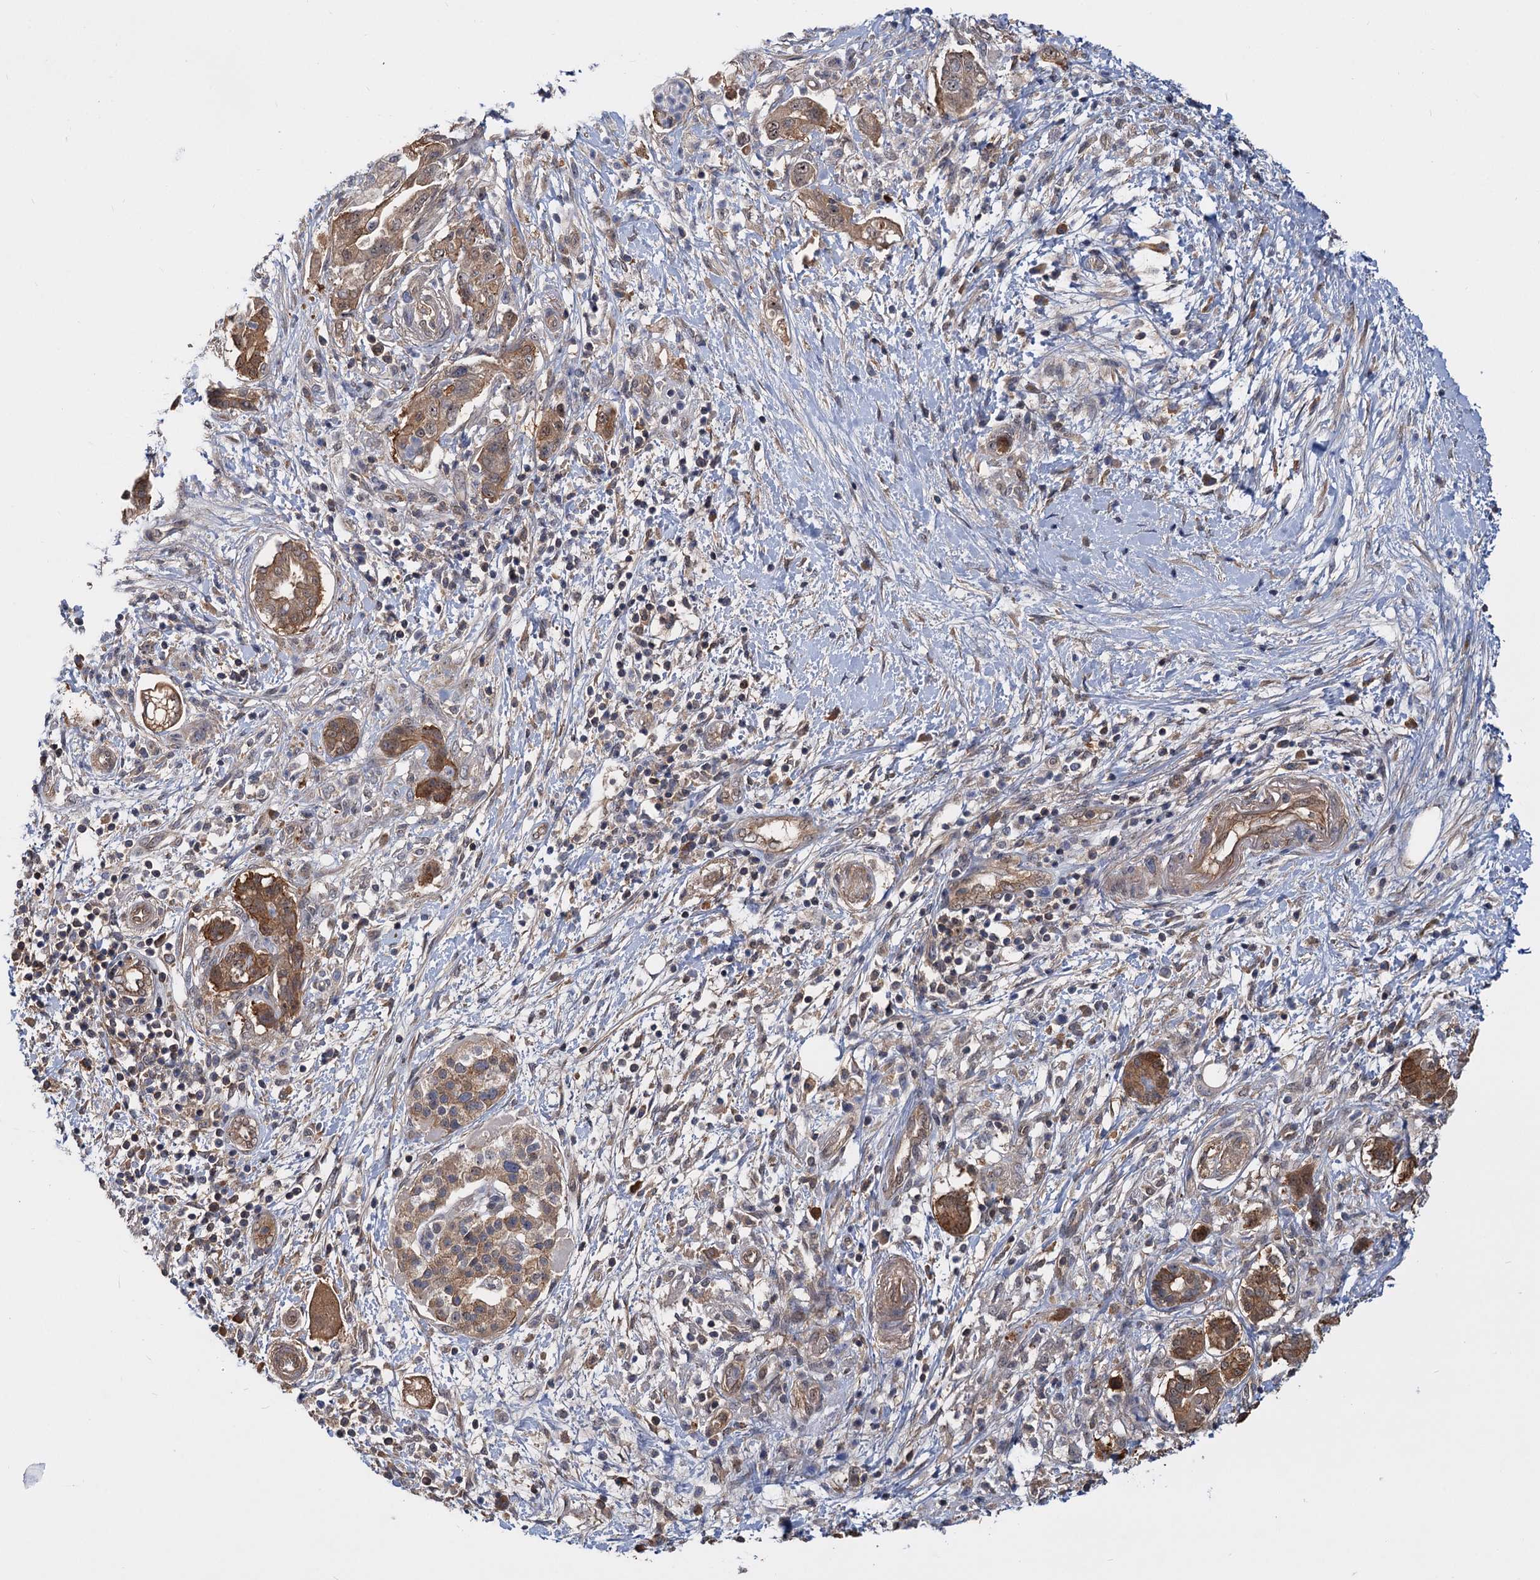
{"staining": {"intensity": "moderate", "quantity": ">75%", "location": "cytoplasmic/membranous"}, "tissue": "pancreatic cancer", "cell_type": "Tumor cells", "image_type": "cancer", "snomed": [{"axis": "morphology", "description": "Adenocarcinoma, NOS"}, {"axis": "topography", "description": "Pancreas"}], "caption": "A micrograph showing moderate cytoplasmic/membranous staining in approximately >75% of tumor cells in adenocarcinoma (pancreatic), as visualized by brown immunohistochemical staining.", "gene": "SNX15", "patient": {"sex": "female", "age": 73}}